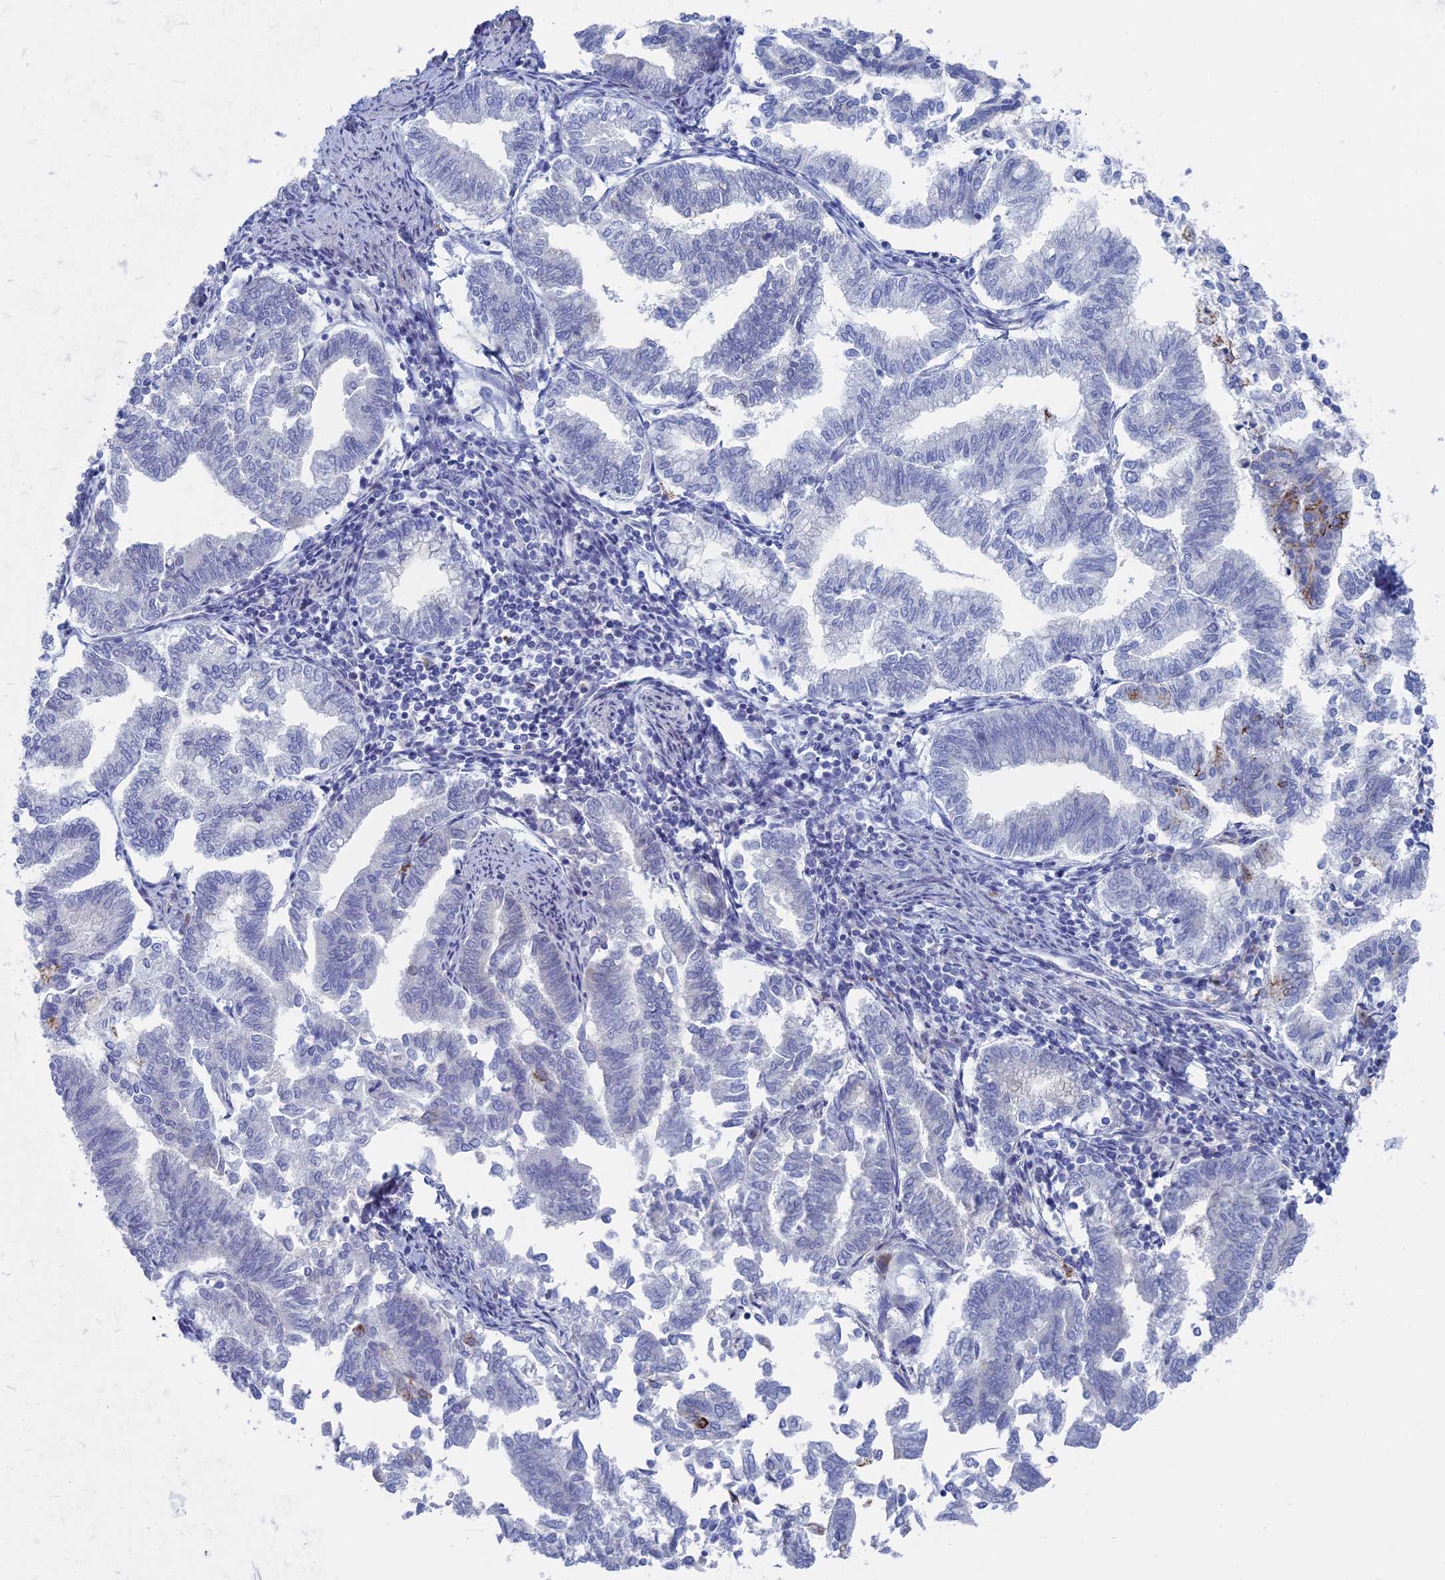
{"staining": {"intensity": "negative", "quantity": "none", "location": "none"}, "tissue": "endometrial cancer", "cell_type": "Tumor cells", "image_type": "cancer", "snomed": [{"axis": "morphology", "description": "Adenocarcinoma, NOS"}, {"axis": "topography", "description": "Endometrium"}], "caption": "The micrograph exhibits no significant expression in tumor cells of adenocarcinoma (endometrial). (DAB (3,3'-diaminobenzidine) immunohistochemistry (IHC) with hematoxylin counter stain).", "gene": "ALMS1", "patient": {"sex": "female", "age": 79}}